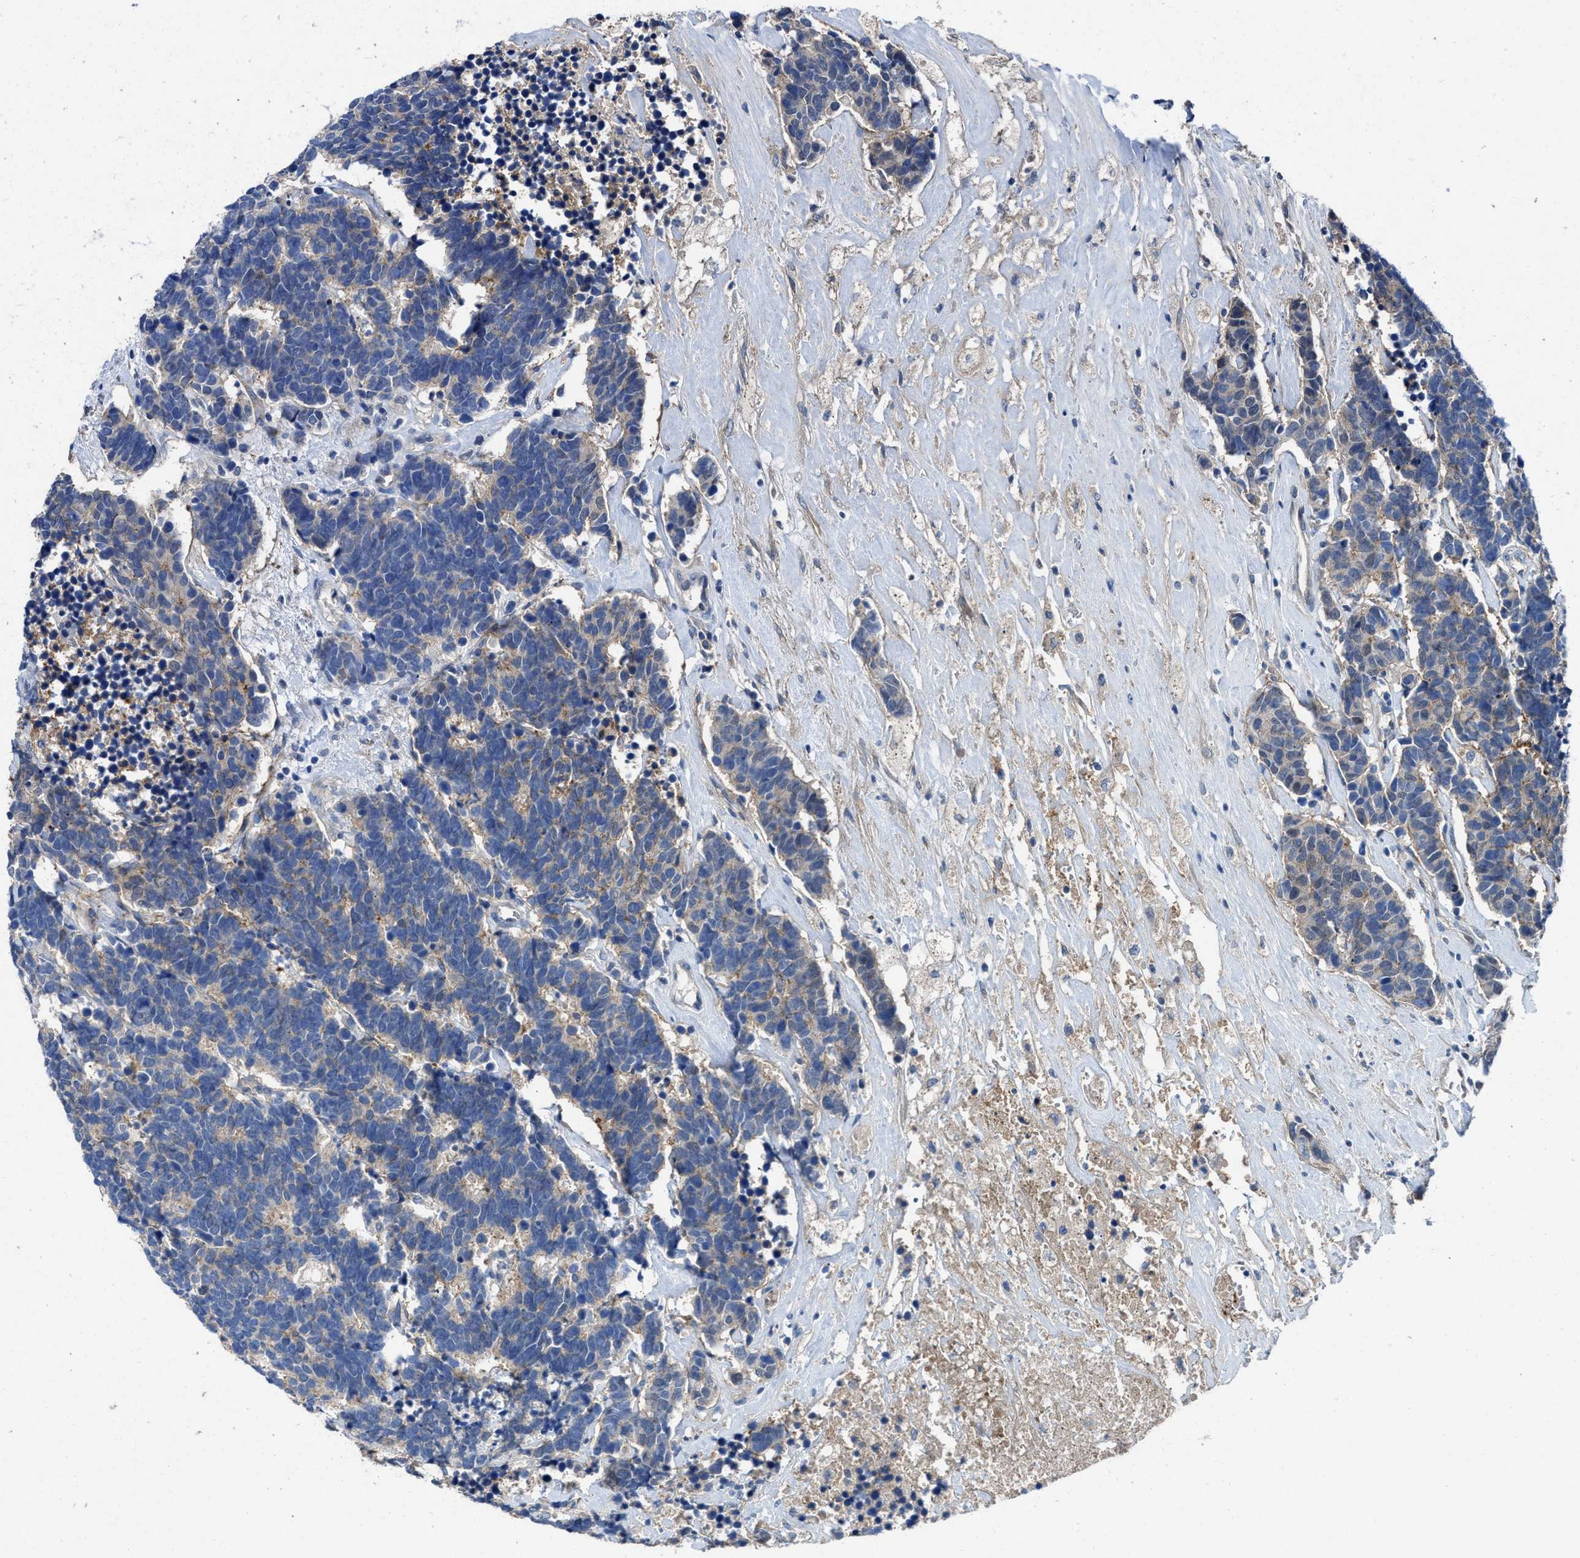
{"staining": {"intensity": "weak", "quantity": "25%-75%", "location": "cytoplasmic/membranous"}, "tissue": "carcinoid", "cell_type": "Tumor cells", "image_type": "cancer", "snomed": [{"axis": "morphology", "description": "Carcinoma, NOS"}, {"axis": "morphology", "description": "Carcinoid, malignant, NOS"}, {"axis": "topography", "description": "Urinary bladder"}], "caption": "The immunohistochemical stain highlights weak cytoplasmic/membranous expression in tumor cells of carcinoid (malignant) tissue.", "gene": "PTGFRN", "patient": {"sex": "male", "age": 57}}